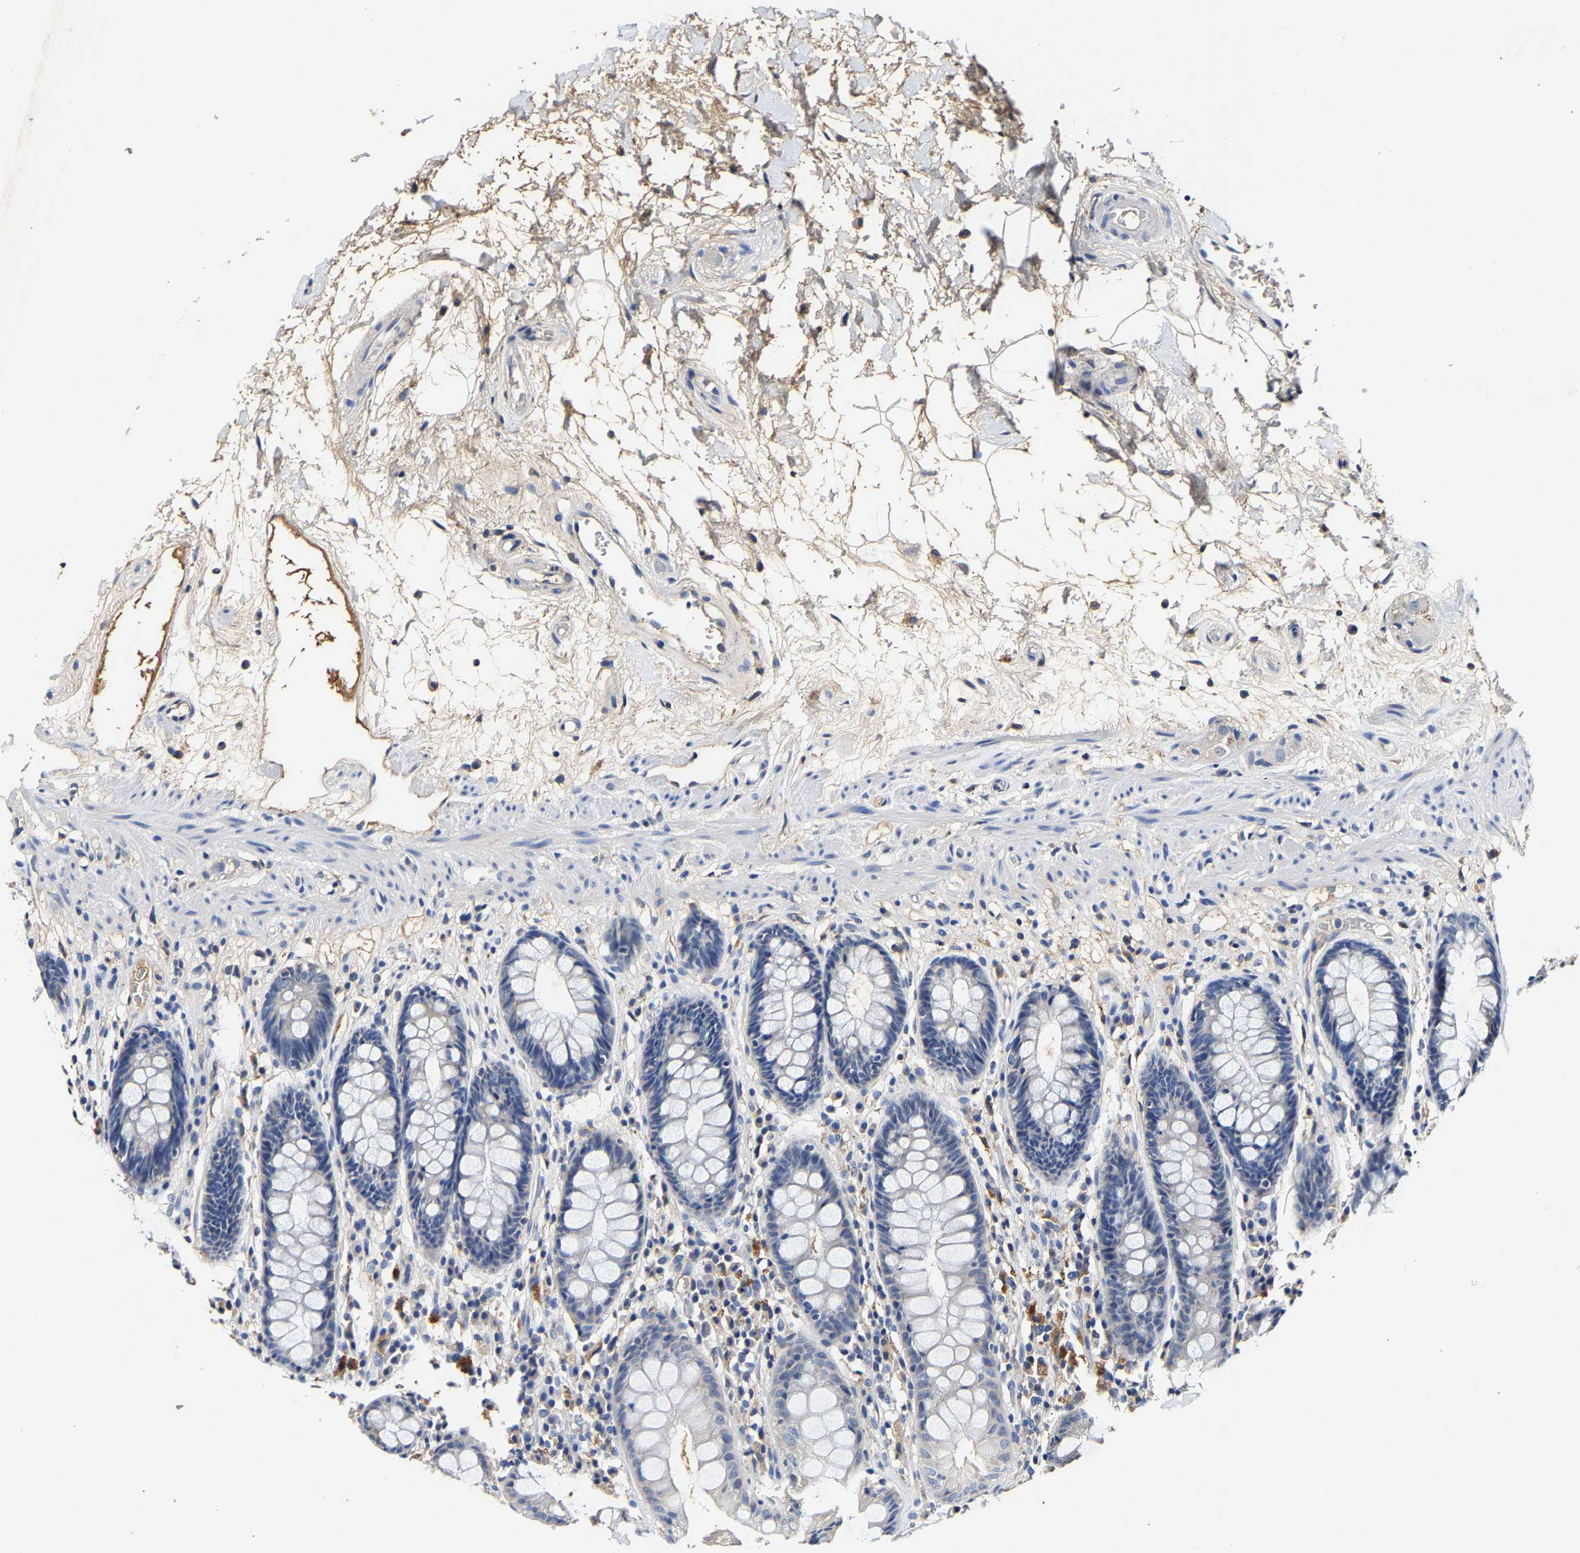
{"staining": {"intensity": "negative", "quantity": "none", "location": "none"}, "tissue": "rectum", "cell_type": "Glandular cells", "image_type": "normal", "snomed": [{"axis": "morphology", "description": "Normal tissue, NOS"}, {"axis": "topography", "description": "Rectum"}], "caption": "High magnification brightfield microscopy of unremarkable rectum stained with DAB (brown) and counterstained with hematoxylin (blue): glandular cells show no significant expression. The staining is performed using DAB (3,3'-diaminobenzidine) brown chromogen with nuclei counter-stained in using hematoxylin.", "gene": "SLCO2B1", "patient": {"sex": "male", "age": 64}}